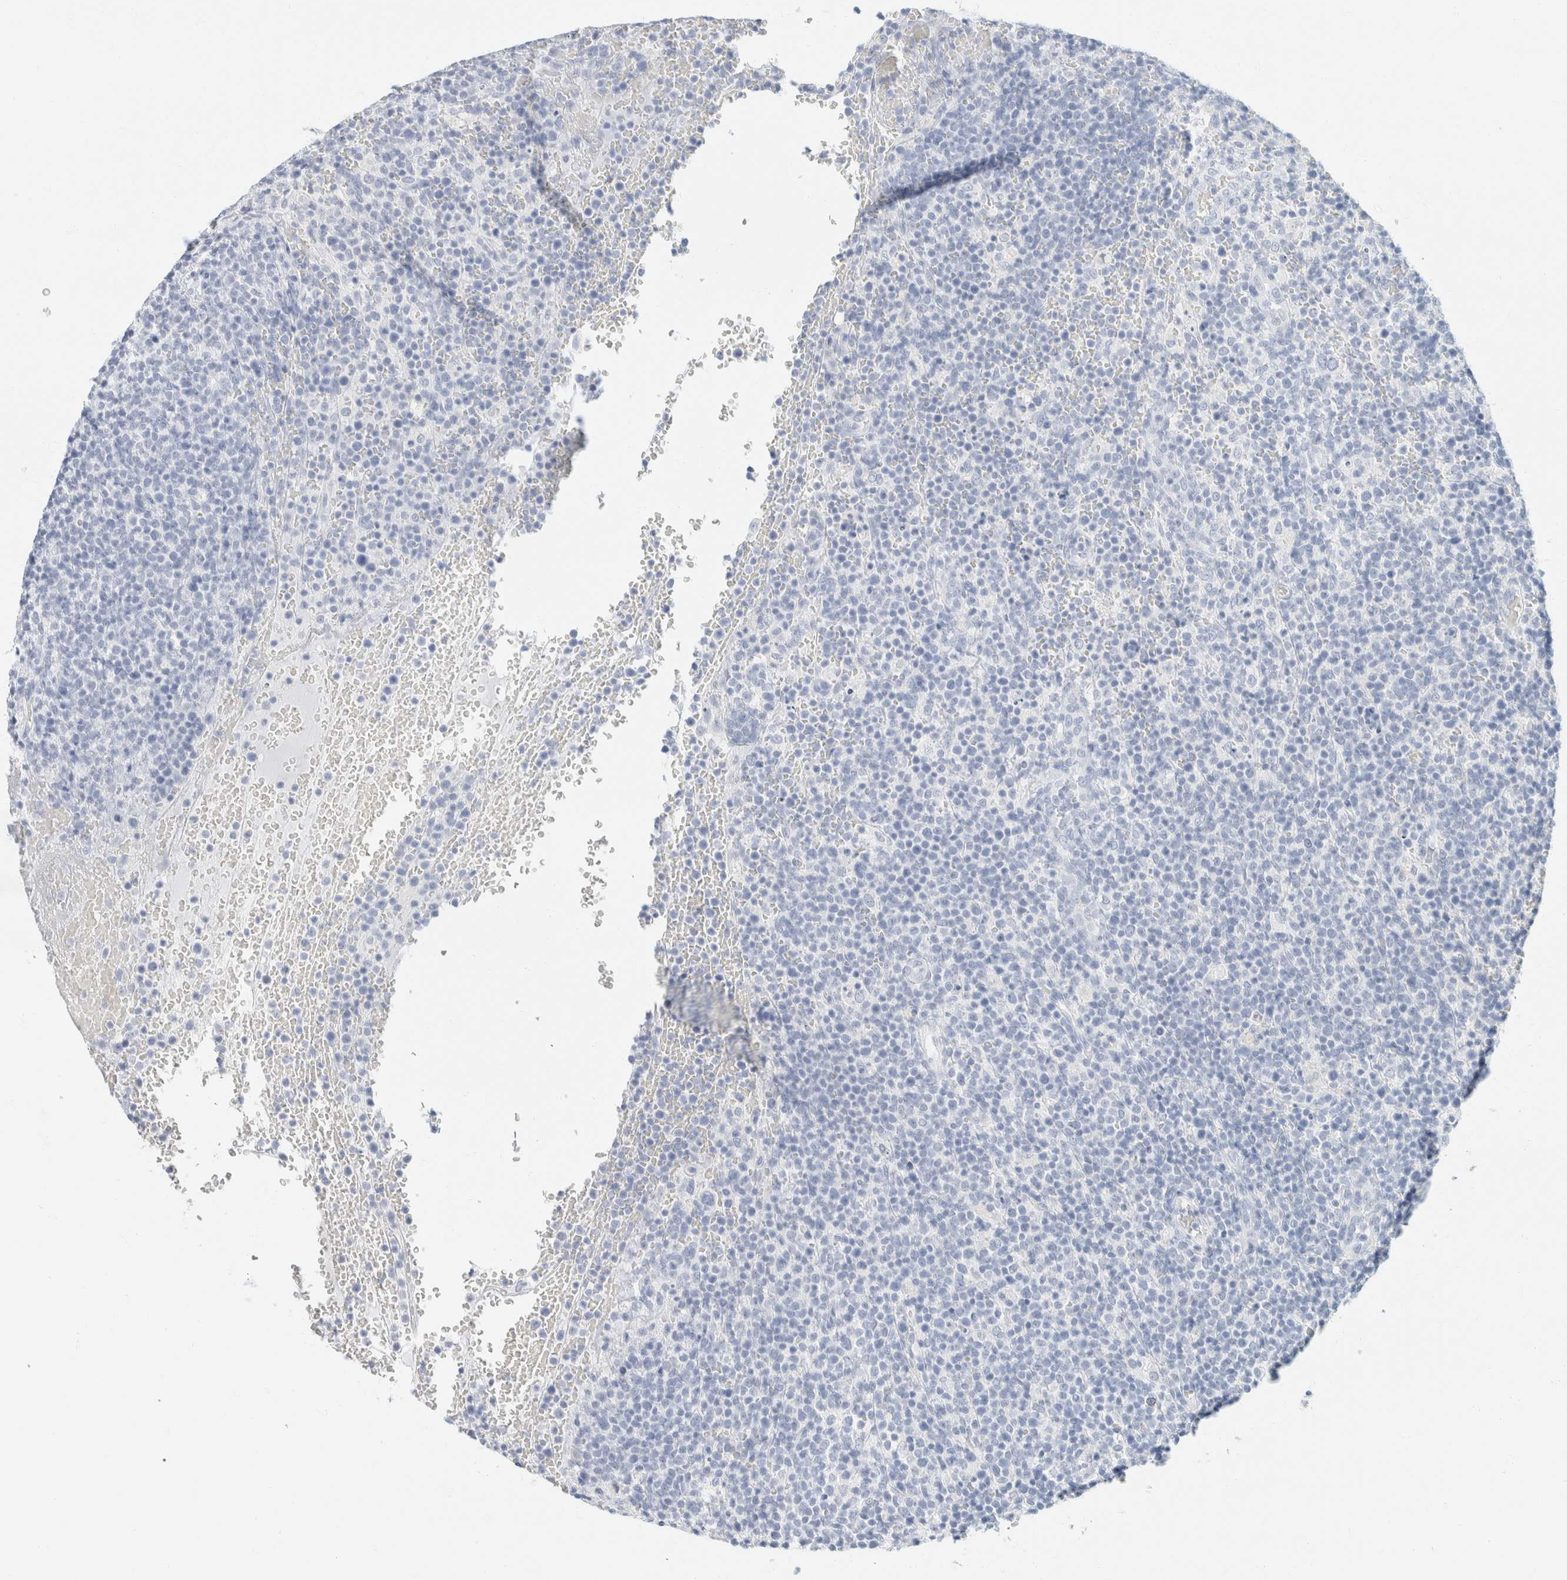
{"staining": {"intensity": "negative", "quantity": "none", "location": "none"}, "tissue": "lymphoma", "cell_type": "Tumor cells", "image_type": "cancer", "snomed": [{"axis": "morphology", "description": "Malignant lymphoma, non-Hodgkin's type, High grade"}, {"axis": "topography", "description": "Lymph node"}], "caption": "Tumor cells are negative for brown protein staining in high-grade malignant lymphoma, non-Hodgkin's type.", "gene": "KRT20", "patient": {"sex": "male", "age": 61}}